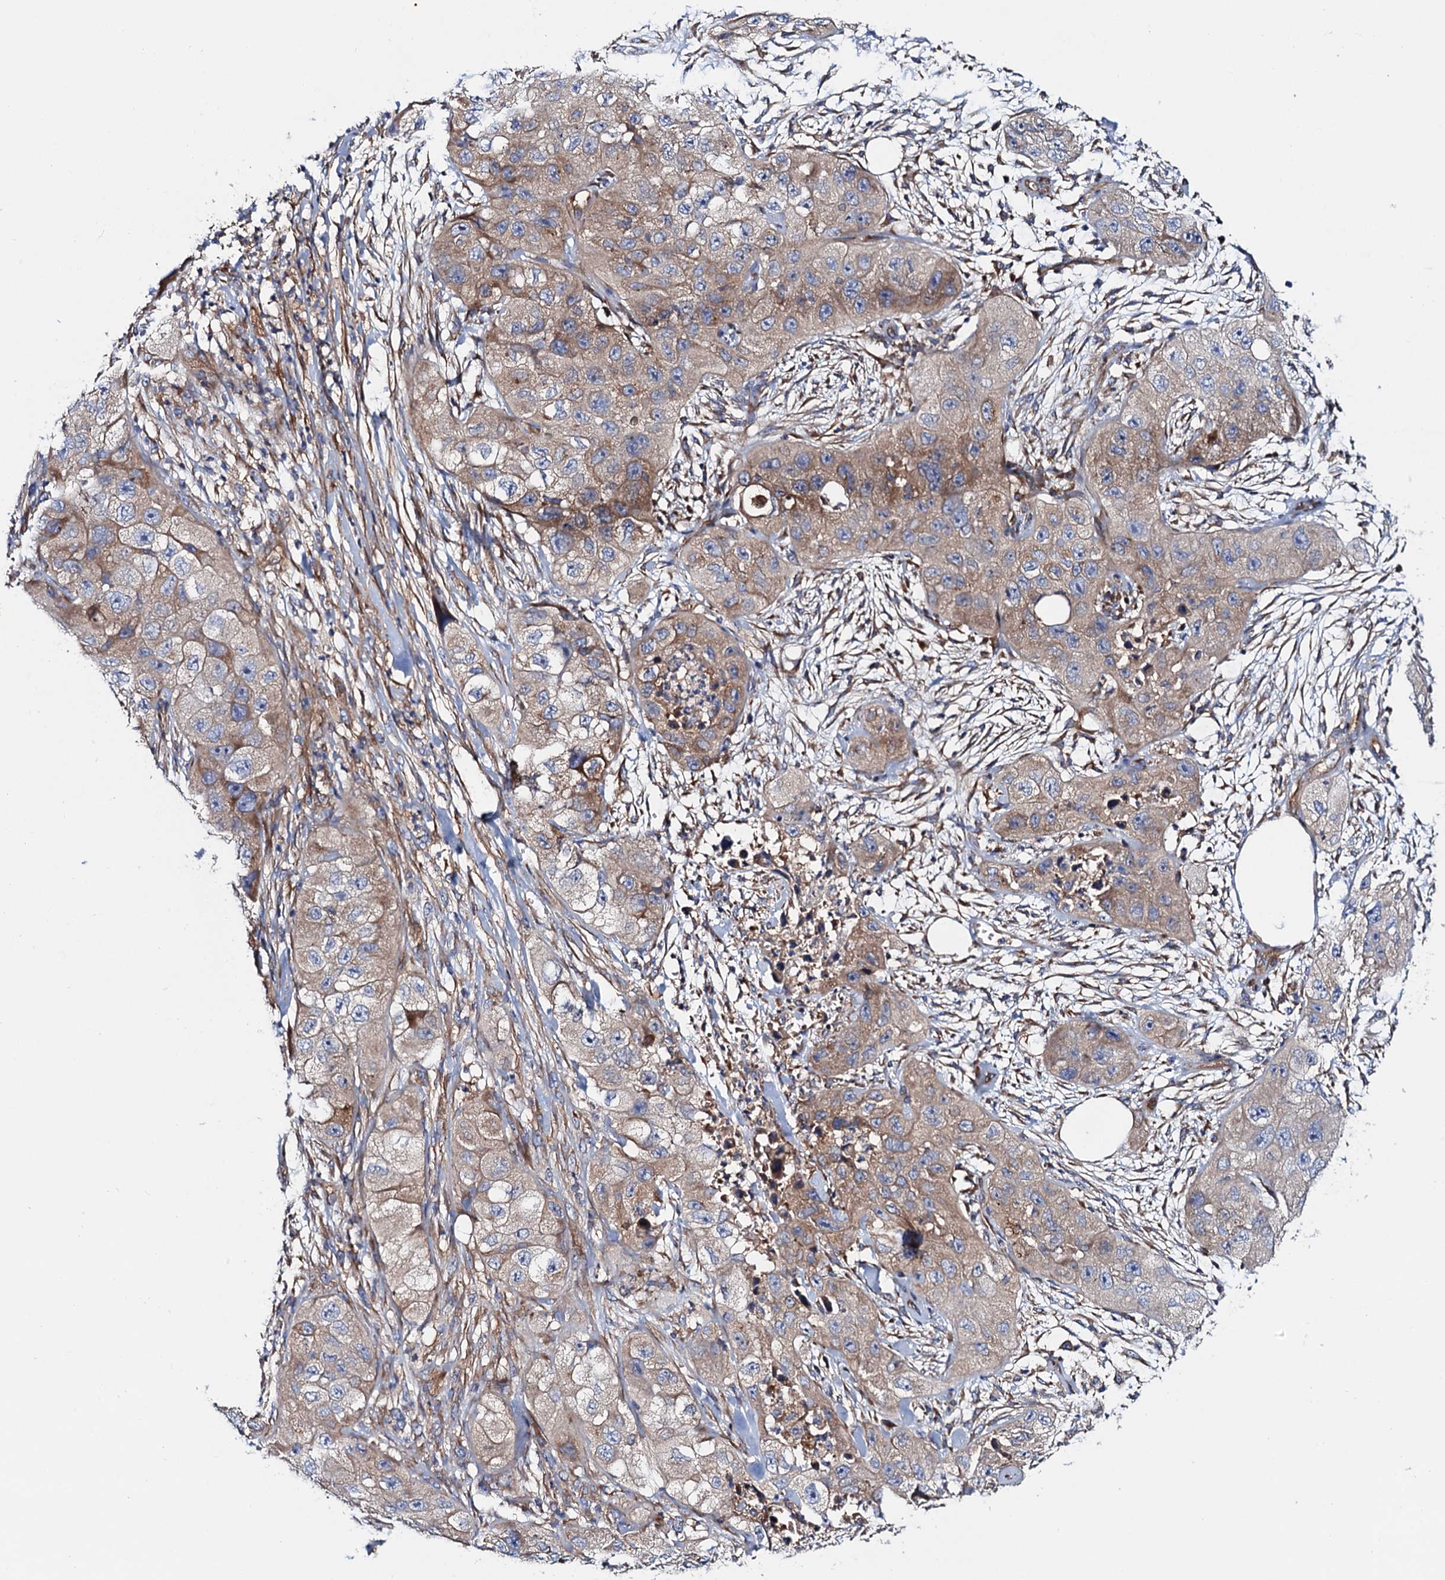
{"staining": {"intensity": "weak", "quantity": "25%-75%", "location": "cytoplasmic/membranous"}, "tissue": "skin cancer", "cell_type": "Tumor cells", "image_type": "cancer", "snomed": [{"axis": "morphology", "description": "Squamous cell carcinoma, NOS"}, {"axis": "topography", "description": "Skin"}, {"axis": "topography", "description": "Subcutis"}], "caption": "About 25%-75% of tumor cells in skin squamous cell carcinoma reveal weak cytoplasmic/membranous protein expression as visualized by brown immunohistochemical staining.", "gene": "MRPL48", "patient": {"sex": "male", "age": 73}}